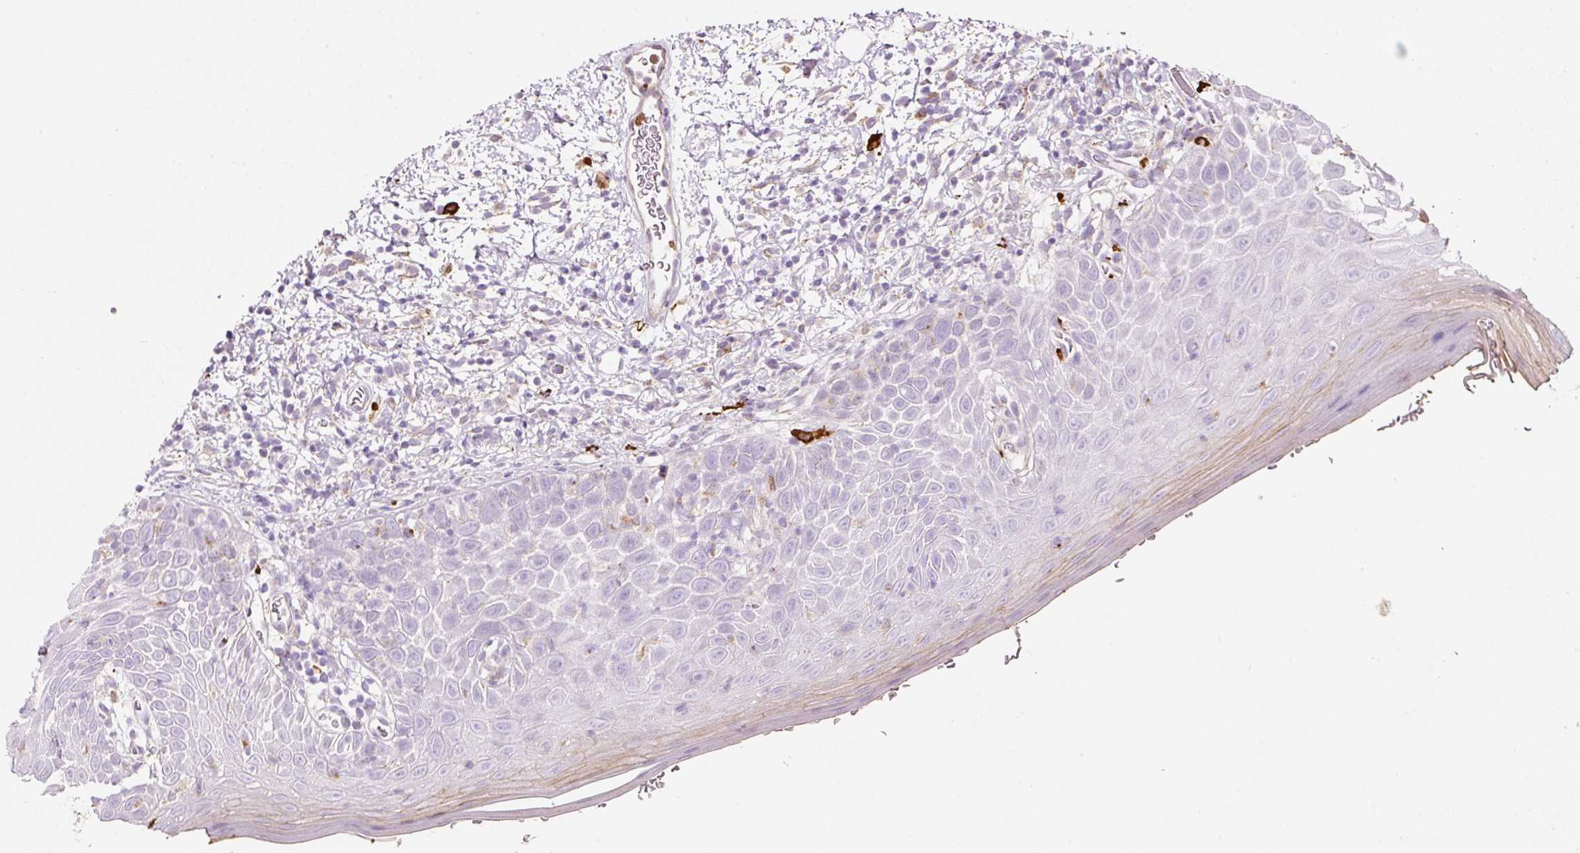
{"staining": {"intensity": "moderate", "quantity": "<25%", "location": "cytoplasmic/membranous"}, "tissue": "oral mucosa", "cell_type": "Squamous epithelial cells", "image_type": "normal", "snomed": [{"axis": "morphology", "description": "Normal tissue, NOS"}, {"axis": "morphology", "description": "Squamous cell carcinoma, NOS"}, {"axis": "topography", "description": "Oral tissue"}, {"axis": "topography", "description": "Tounge, NOS"}, {"axis": "topography", "description": "Head-Neck"}], "caption": "A photomicrograph showing moderate cytoplasmic/membranous staining in approximately <25% of squamous epithelial cells in benign oral mucosa, as visualized by brown immunohistochemical staining.", "gene": "TMC8", "patient": {"sex": "male", "age": 76}}